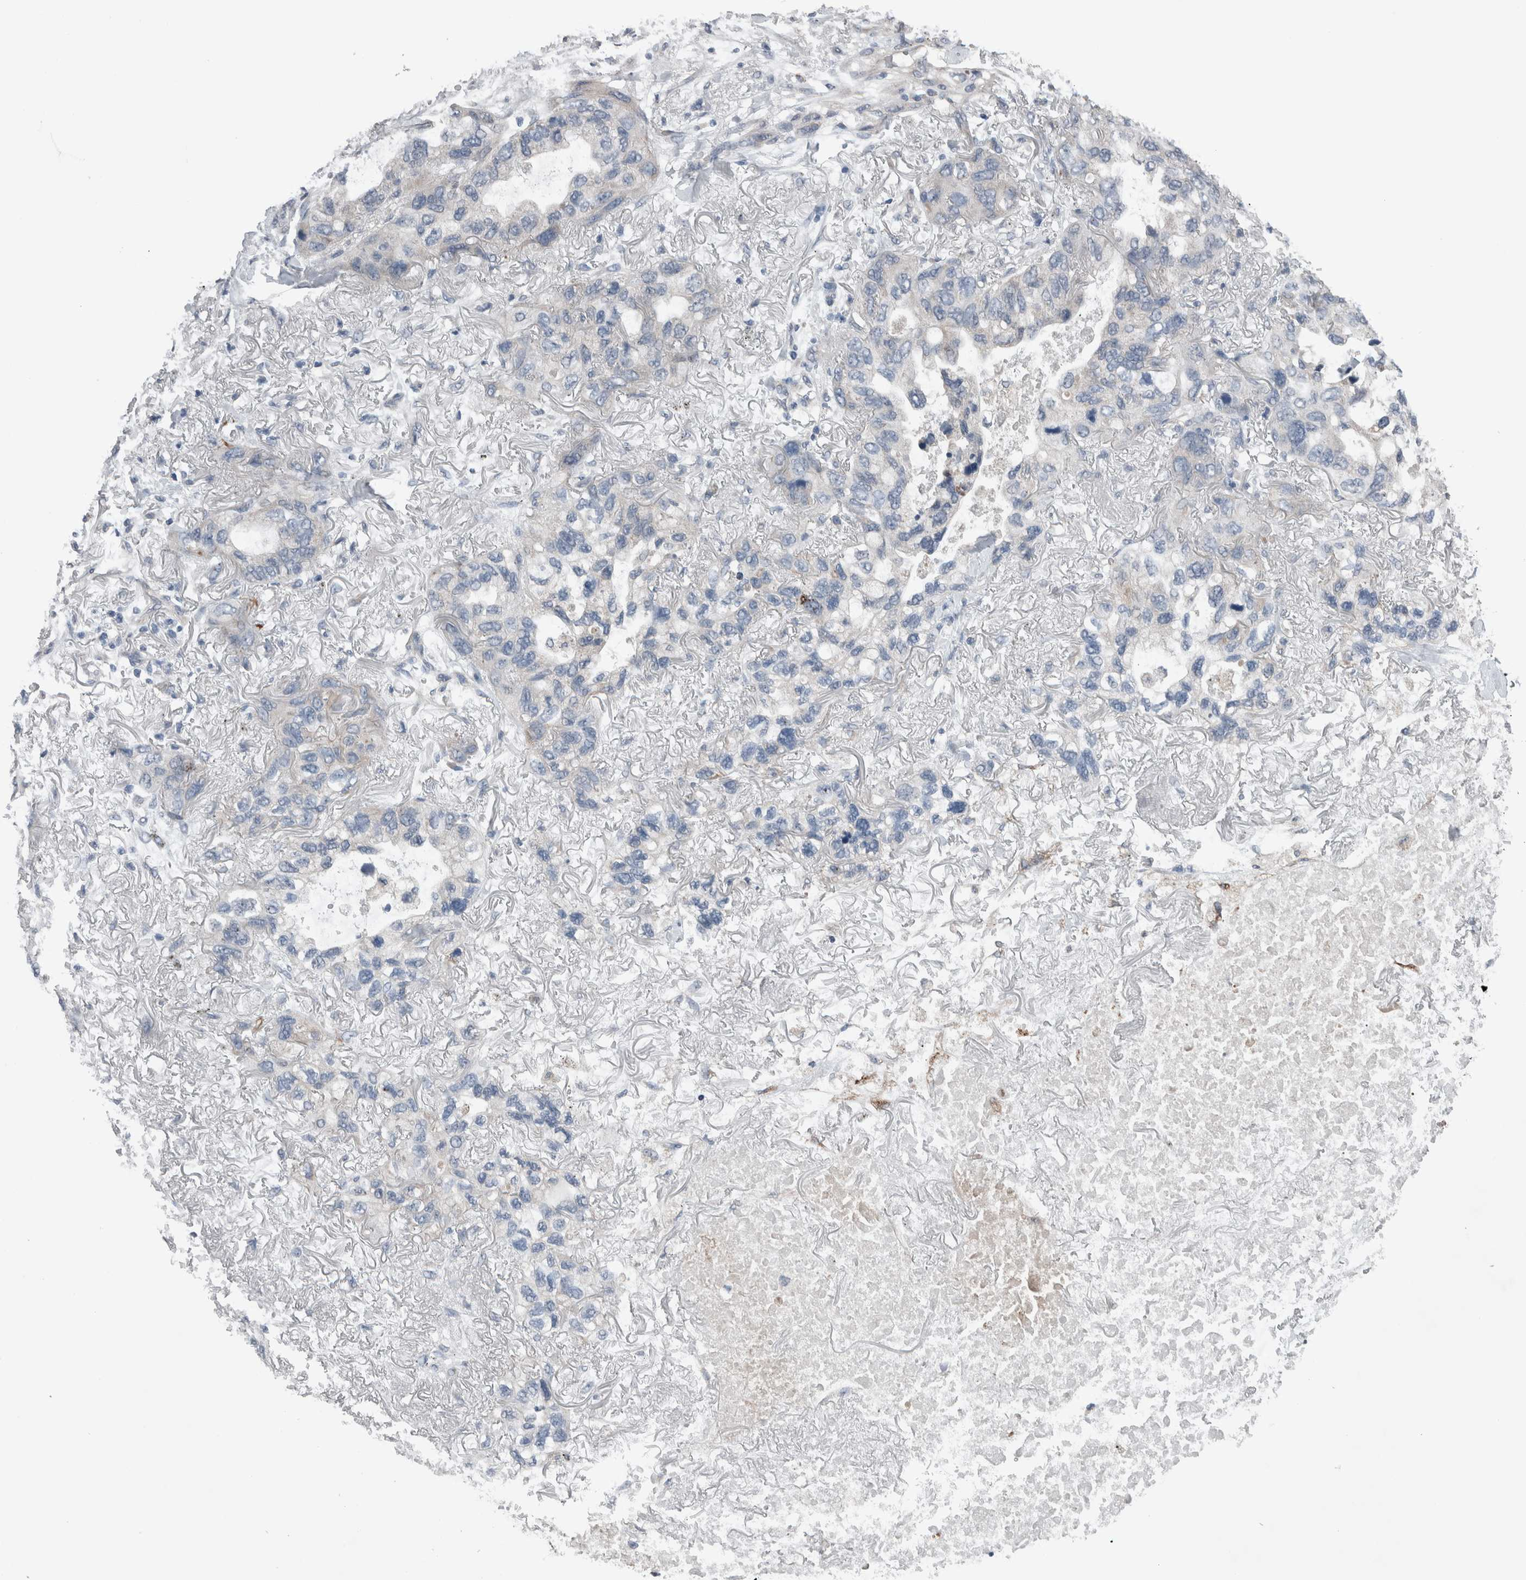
{"staining": {"intensity": "negative", "quantity": "none", "location": "none"}, "tissue": "lung cancer", "cell_type": "Tumor cells", "image_type": "cancer", "snomed": [{"axis": "morphology", "description": "Squamous cell carcinoma, NOS"}, {"axis": "topography", "description": "Lung"}], "caption": "This is an immunohistochemistry histopathology image of lung cancer (squamous cell carcinoma). There is no staining in tumor cells.", "gene": "CRNN", "patient": {"sex": "female", "age": 73}}